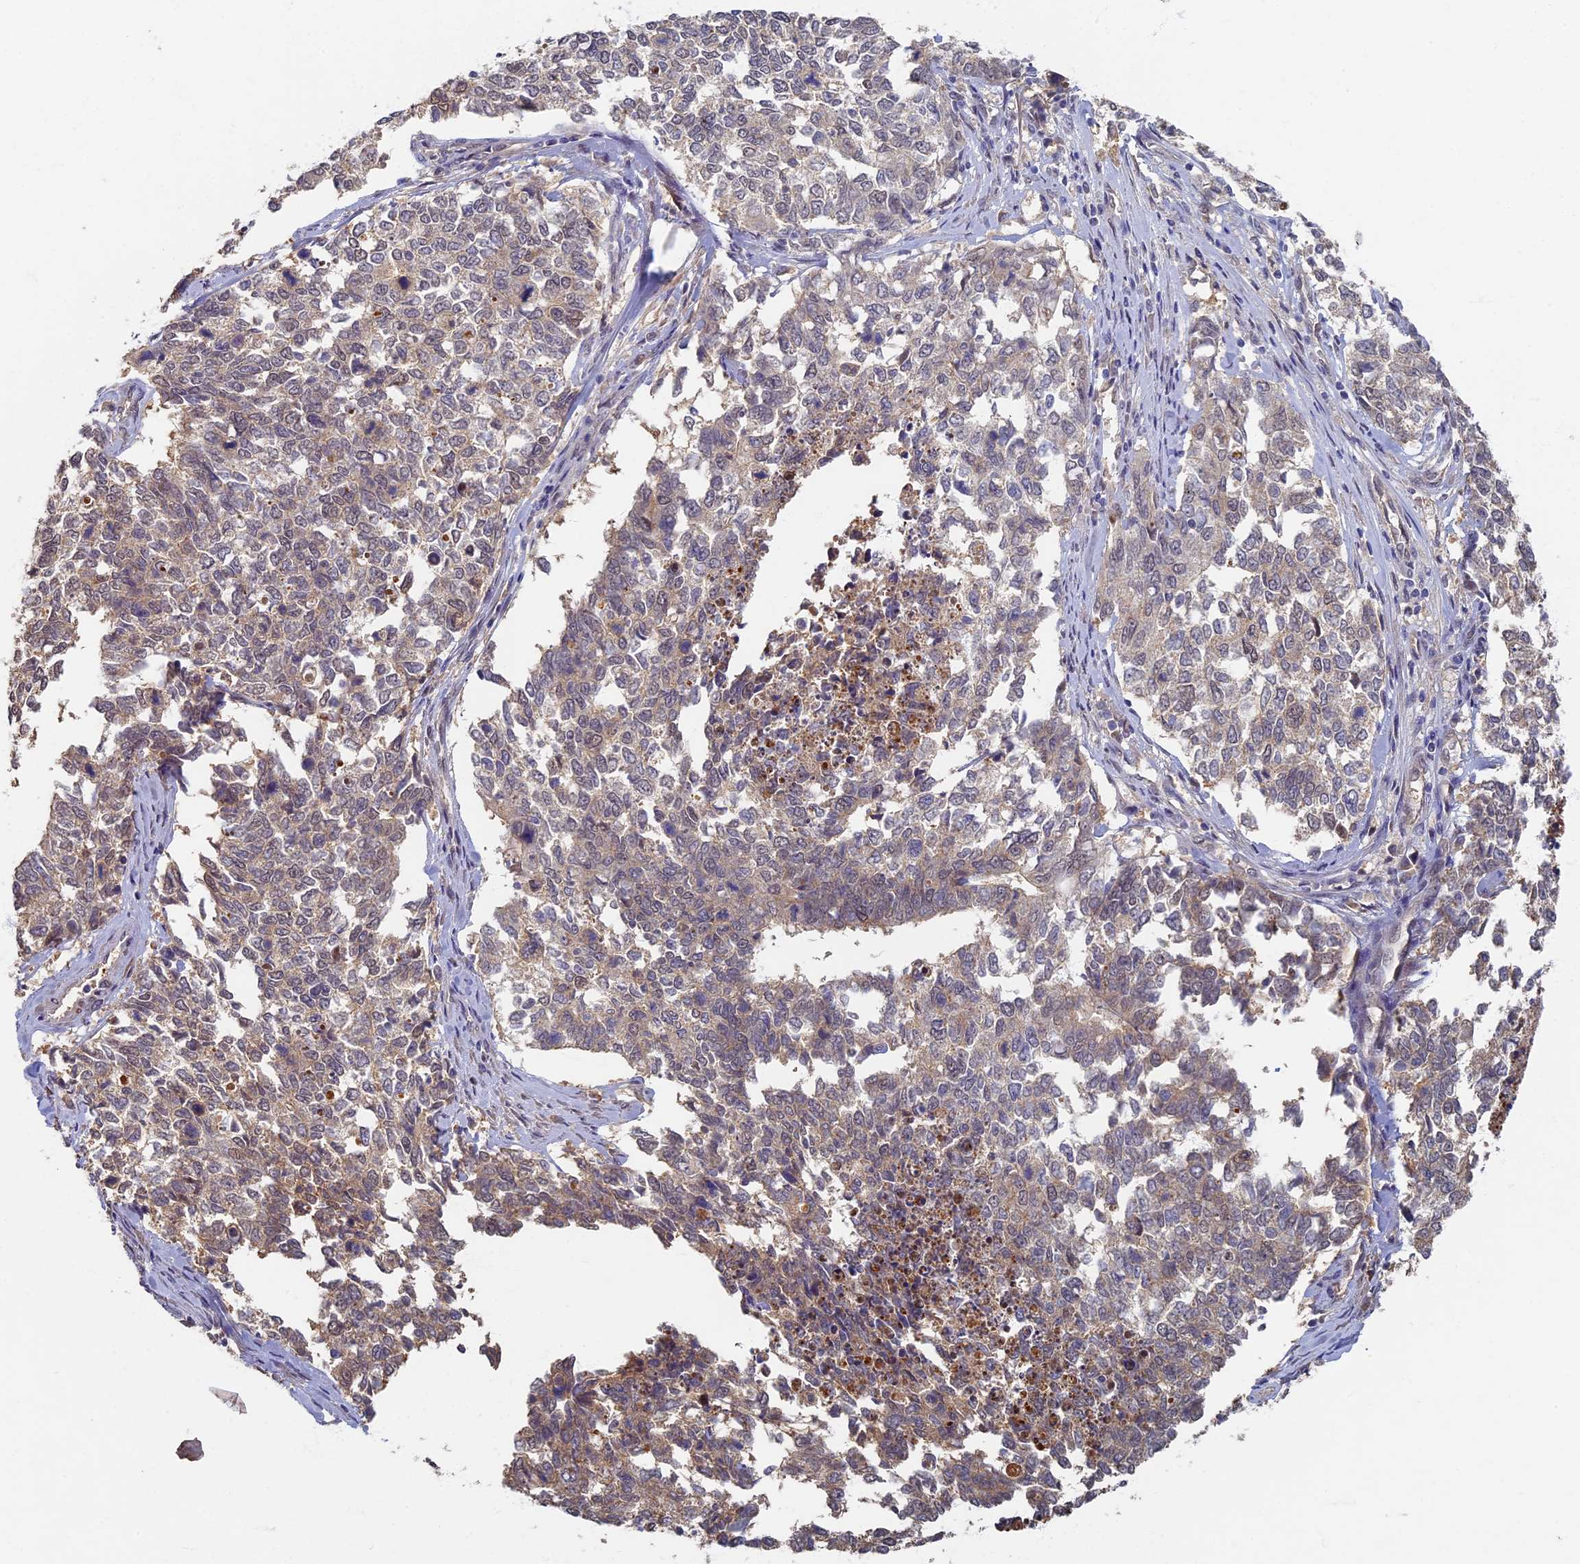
{"staining": {"intensity": "weak", "quantity": "25%-75%", "location": "cytoplasmic/membranous"}, "tissue": "cervical cancer", "cell_type": "Tumor cells", "image_type": "cancer", "snomed": [{"axis": "morphology", "description": "Squamous cell carcinoma, NOS"}, {"axis": "topography", "description": "Cervix"}], "caption": "IHC of cervical cancer shows low levels of weak cytoplasmic/membranous expression in approximately 25%-75% of tumor cells. (Brightfield microscopy of DAB IHC at high magnification).", "gene": "RSPH3", "patient": {"sex": "female", "age": 63}}